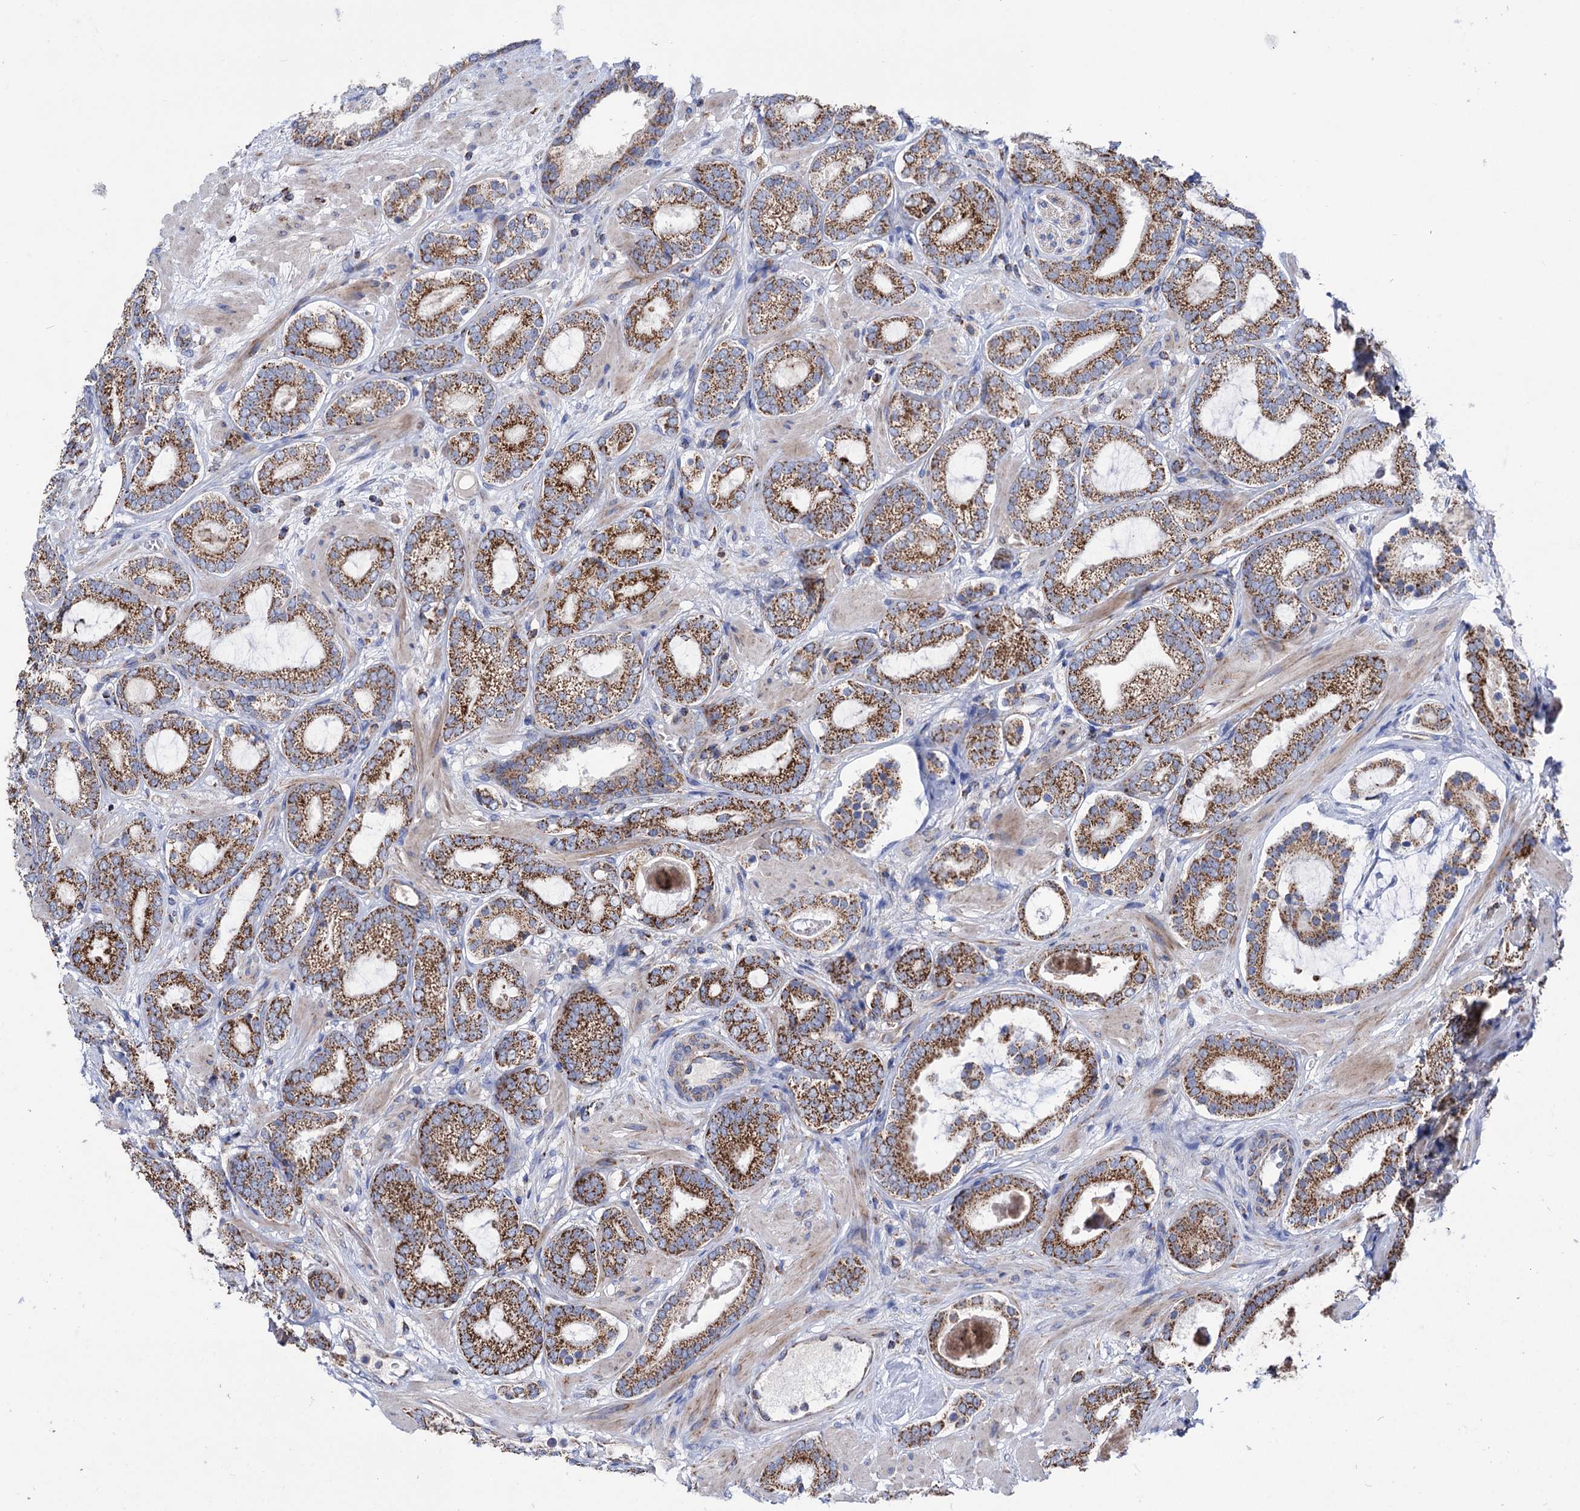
{"staining": {"intensity": "strong", "quantity": ">75%", "location": "cytoplasmic/membranous"}, "tissue": "prostate cancer", "cell_type": "Tumor cells", "image_type": "cancer", "snomed": [{"axis": "morphology", "description": "Adenocarcinoma, High grade"}, {"axis": "topography", "description": "Prostate"}], "caption": "A photomicrograph of human high-grade adenocarcinoma (prostate) stained for a protein exhibits strong cytoplasmic/membranous brown staining in tumor cells.", "gene": "ABHD10", "patient": {"sex": "male", "age": 60}}